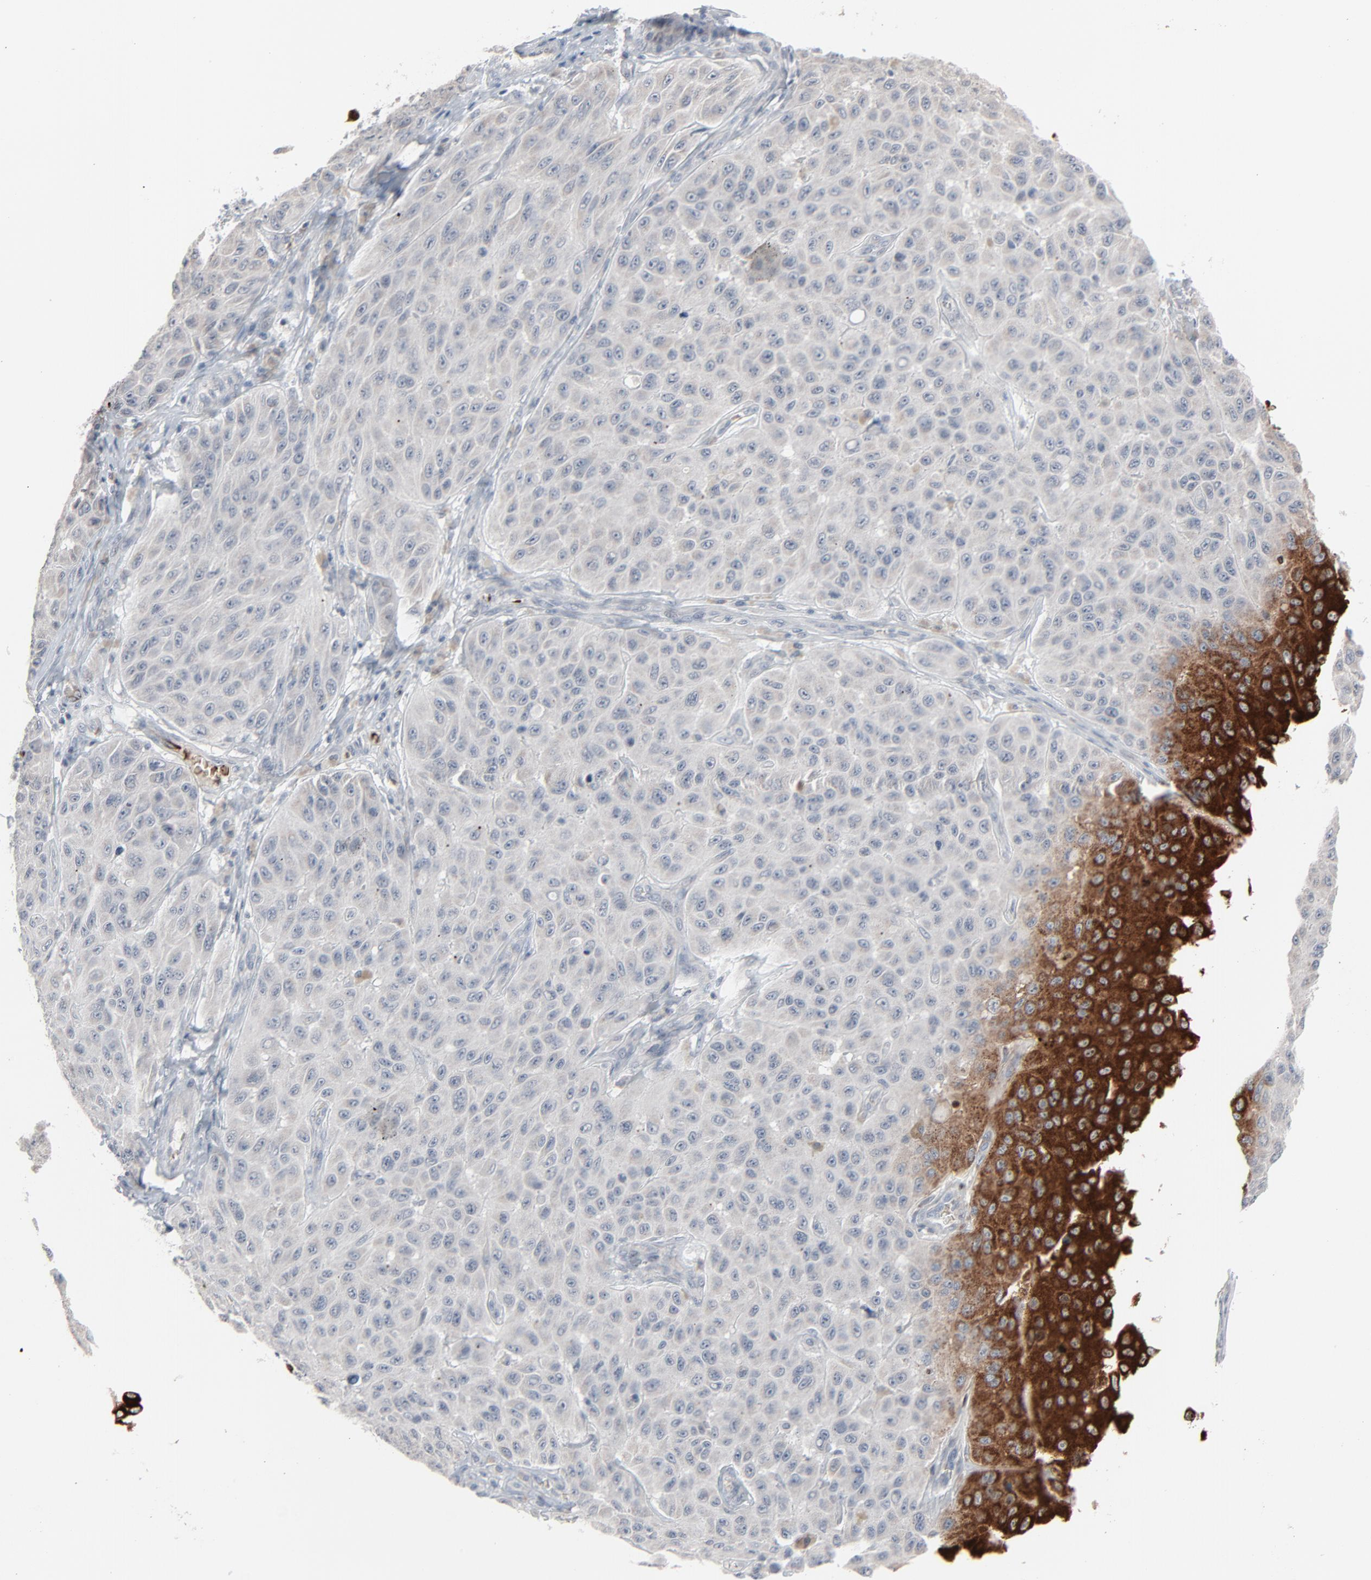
{"staining": {"intensity": "negative", "quantity": "none", "location": "none"}, "tissue": "melanoma", "cell_type": "Tumor cells", "image_type": "cancer", "snomed": [{"axis": "morphology", "description": "Malignant melanoma, NOS"}, {"axis": "topography", "description": "Skin"}], "caption": "IHC photomicrograph of neoplastic tissue: human malignant melanoma stained with DAB (3,3'-diaminobenzidine) displays no significant protein positivity in tumor cells. (DAB (3,3'-diaminobenzidine) IHC, high magnification).", "gene": "SAGE1", "patient": {"sex": "male", "age": 30}}